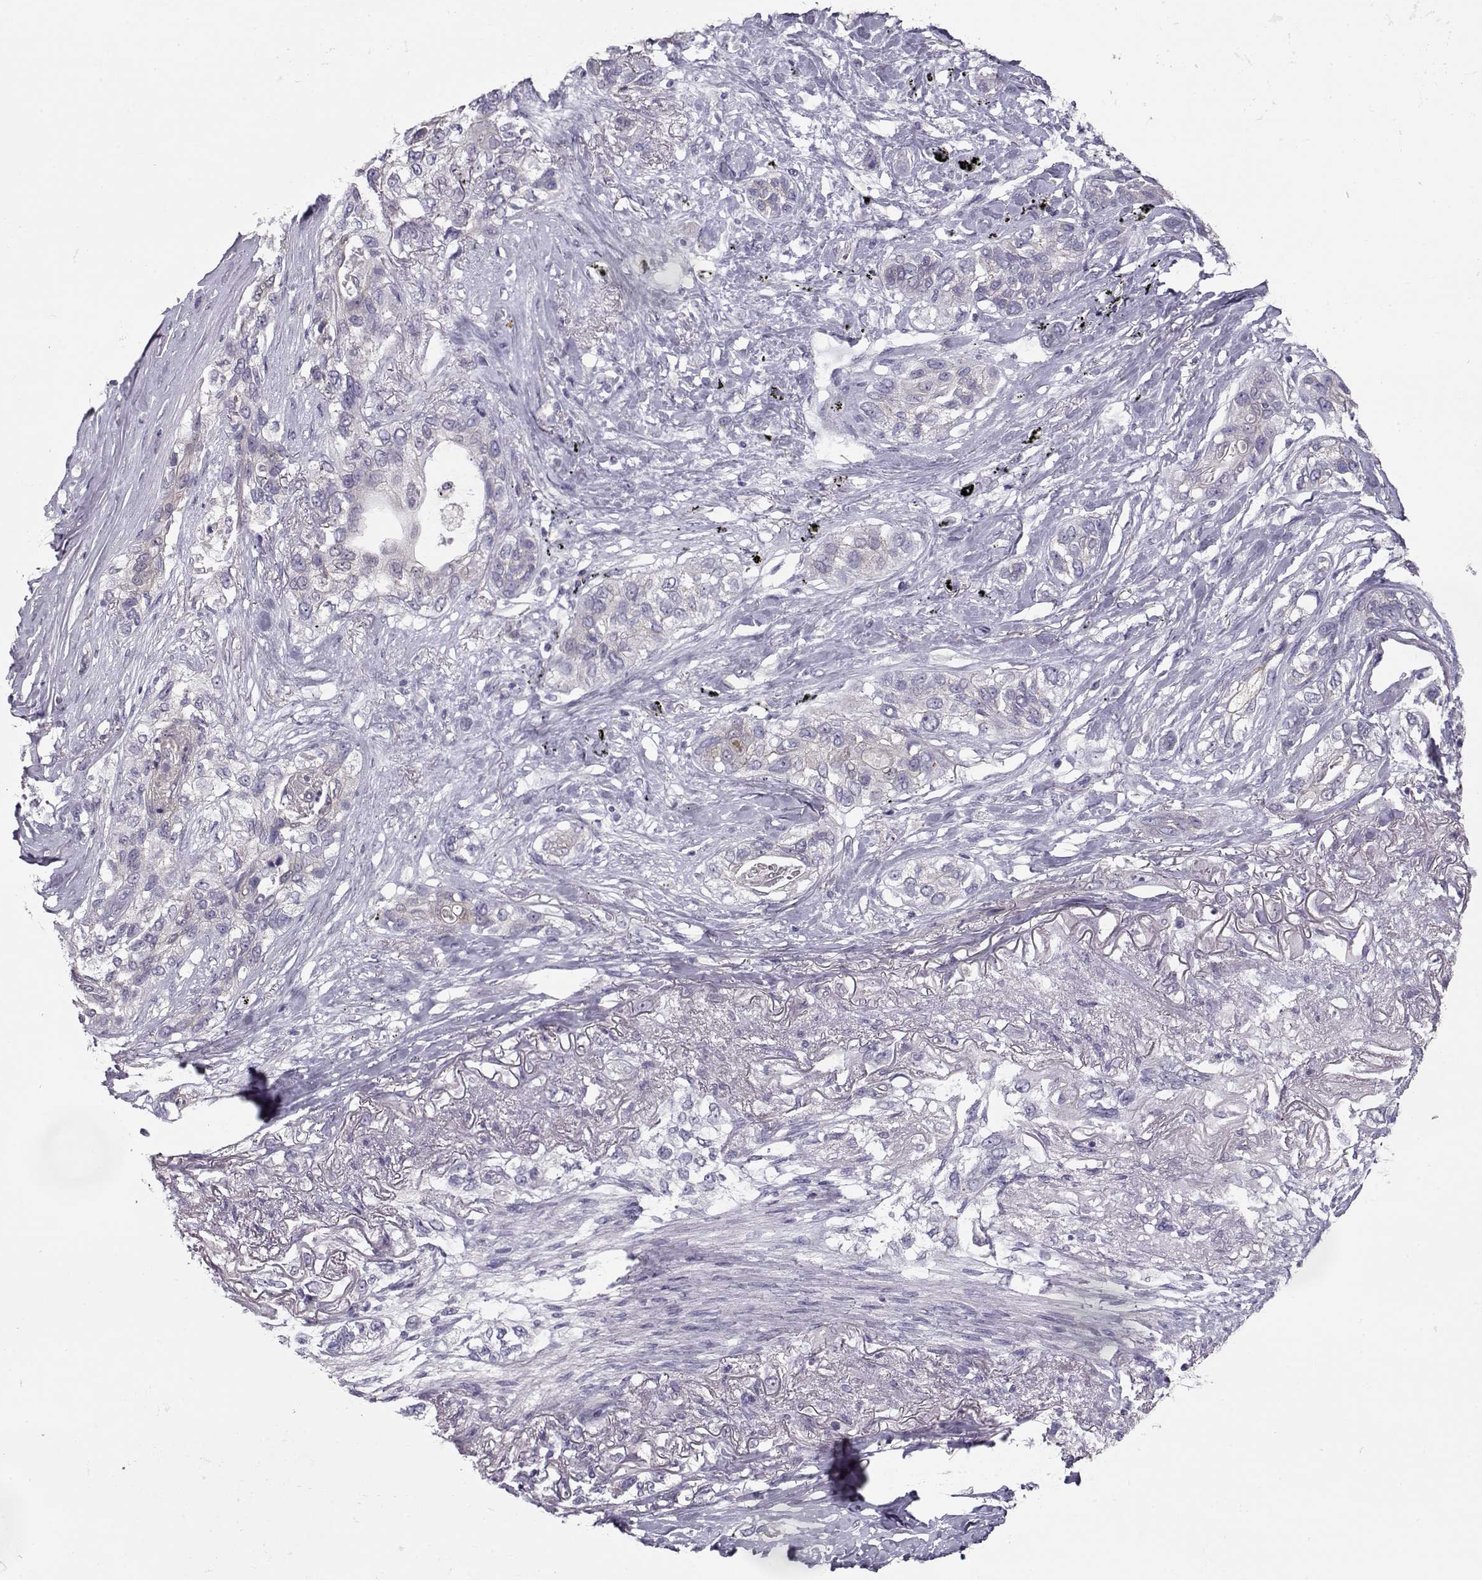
{"staining": {"intensity": "negative", "quantity": "none", "location": "none"}, "tissue": "lung cancer", "cell_type": "Tumor cells", "image_type": "cancer", "snomed": [{"axis": "morphology", "description": "Squamous cell carcinoma, NOS"}, {"axis": "topography", "description": "Lung"}], "caption": "A high-resolution photomicrograph shows immunohistochemistry staining of lung cancer, which shows no significant positivity in tumor cells.", "gene": "GRK1", "patient": {"sex": "female", "age": 70}}